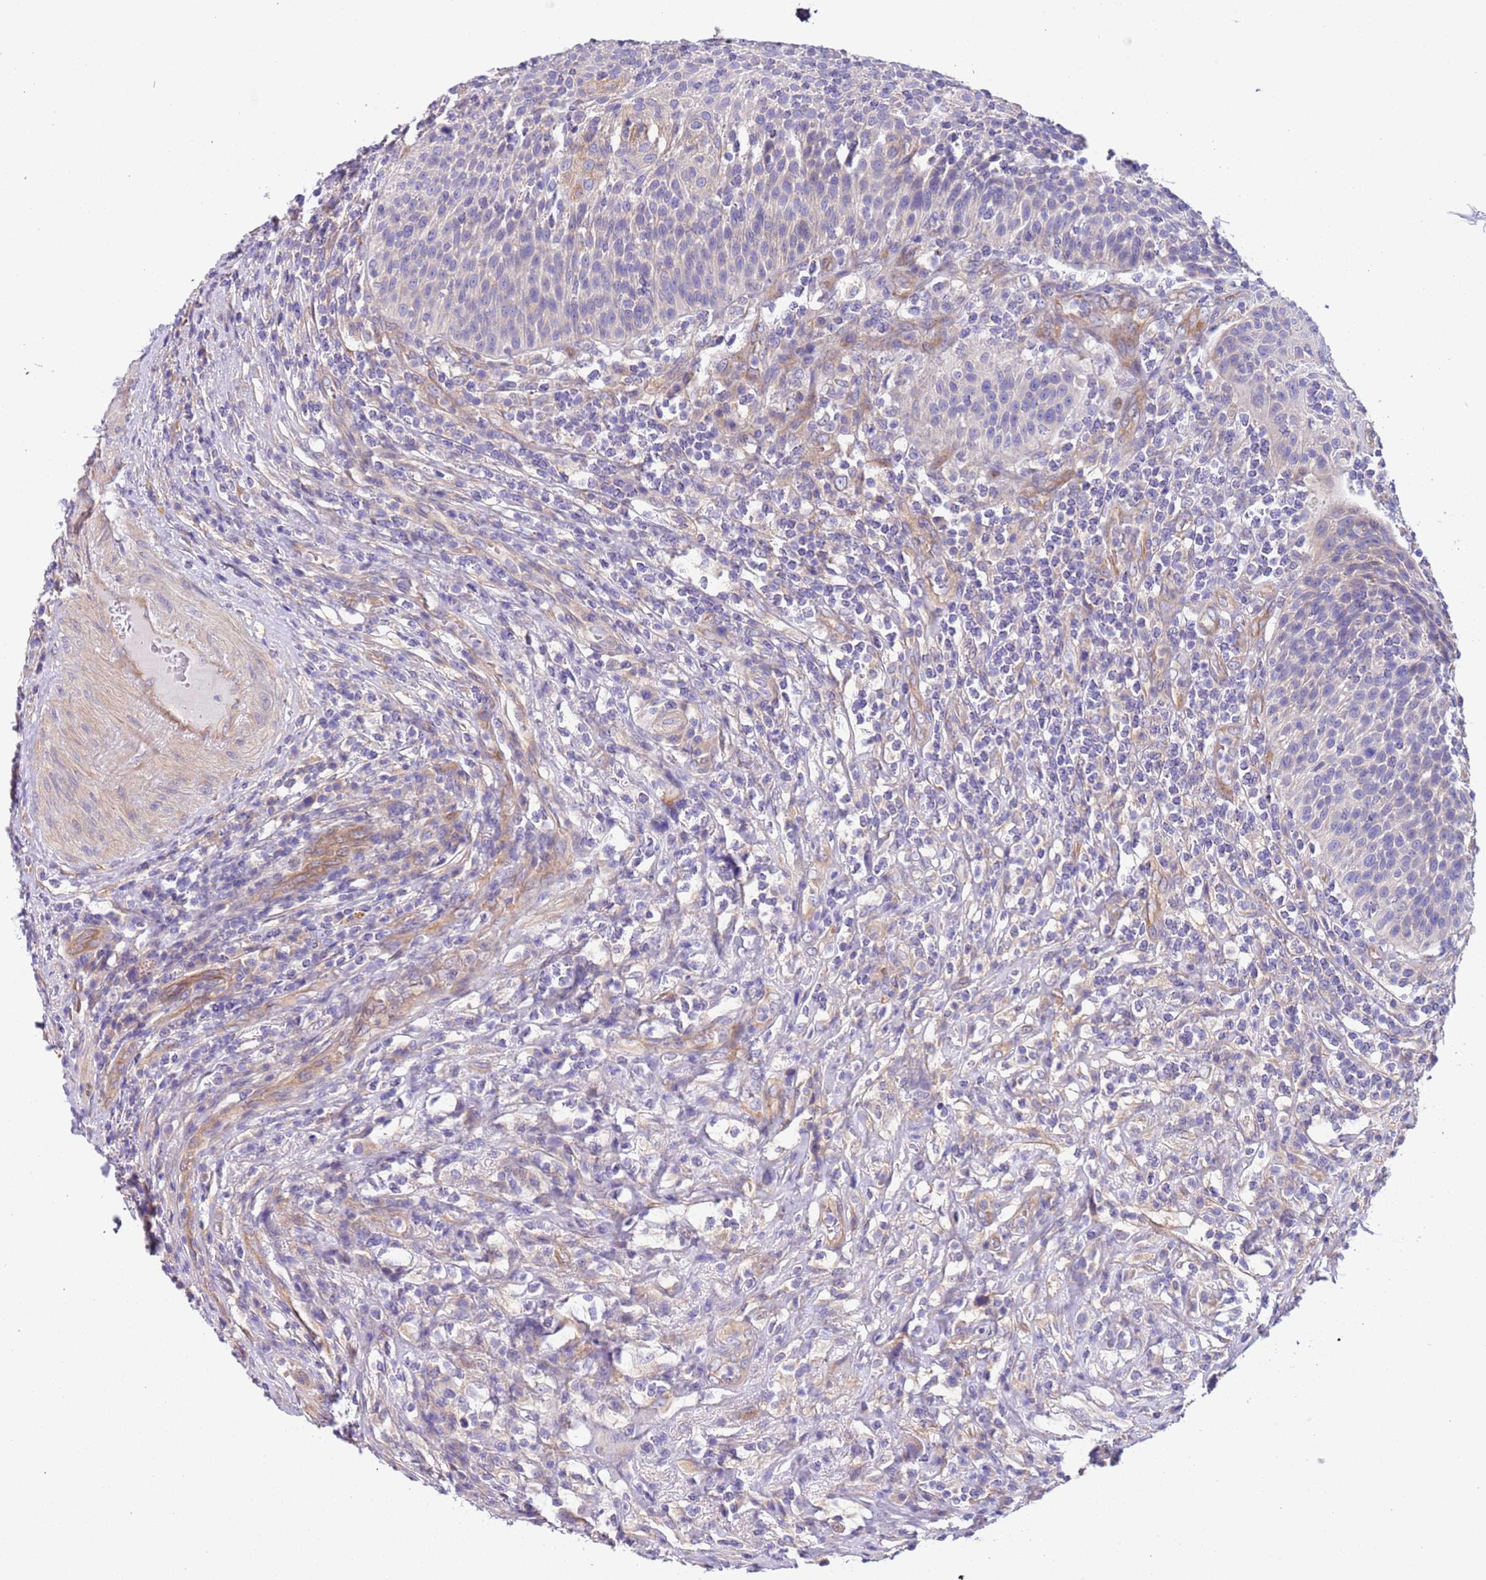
{"staining": {"intensity": "negative", "quantity": "none", "location": "none"}, "tissue": "urothelial cancer", "cell_type": "Tumor cells", "image_type": "cancer", "snomed": [{"axis": "morphology", "description": "Urothelial carcinoma, High grade"}, {"axis": "topography", "description": "Urinary bladder"}], "caption": "Immunohistochemistry photomicrograph of neoplastic tissue: high-grade urothelial carcinoma stained with DAB demonstrates no significant protein positivity in tumor cells.", "gene": "LAMB4", "patient": {"sex": "female", "age": 70}}